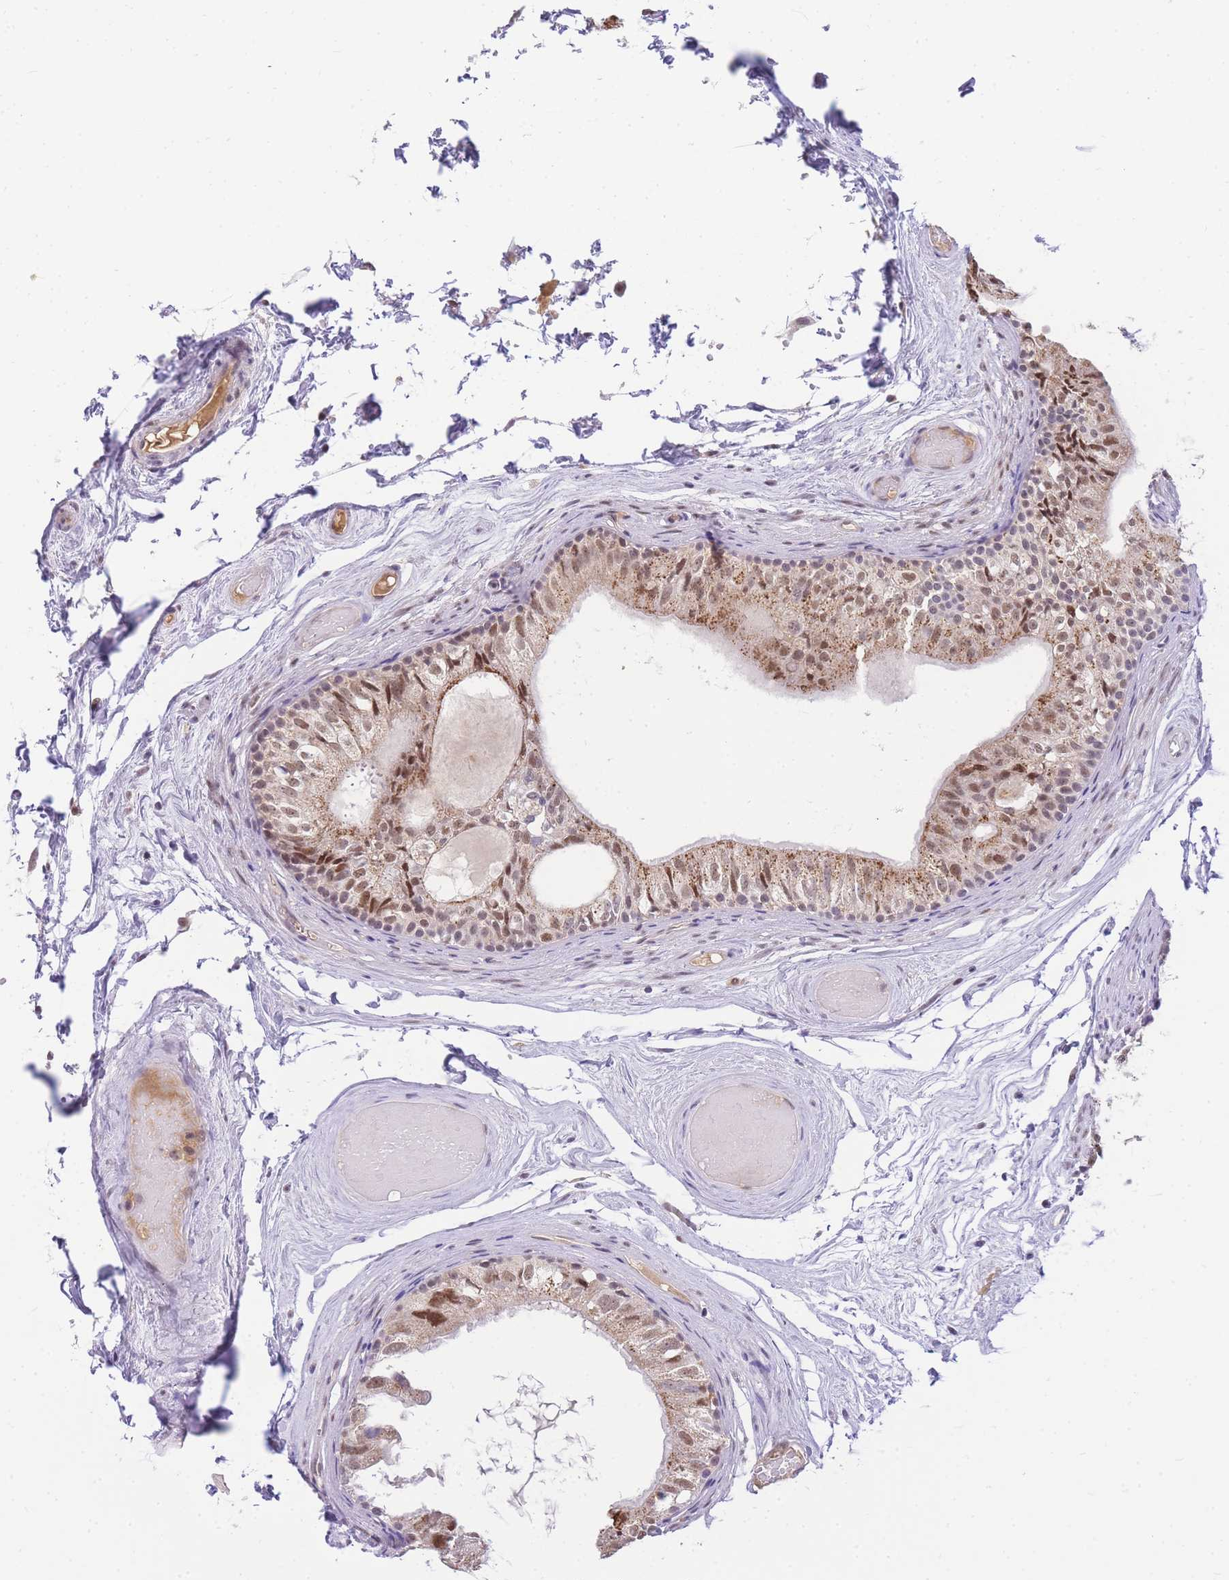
{"staining": {"intensity": "moderate", "quantity": ">75%", "location": "cytoplasmic/membranous,nuclear"}, "tissue": "epididymis", "cell_type": "Glandular cells", "image_type": "normal", "snomed": [{"axis": "morphology", "description": "Normal tissue, NOS"}, {"axis": "topography", "description": "Epididymis"}], "caption": "This image demonstrates immunohistochemistry staining of normal human epididymis, with medium moderate cytoplasmic/membranous,nuclear expression in approximately >75% of glandular cells.", "gene": "PUS10", "patient": {"sex": "male", "age": 79}}